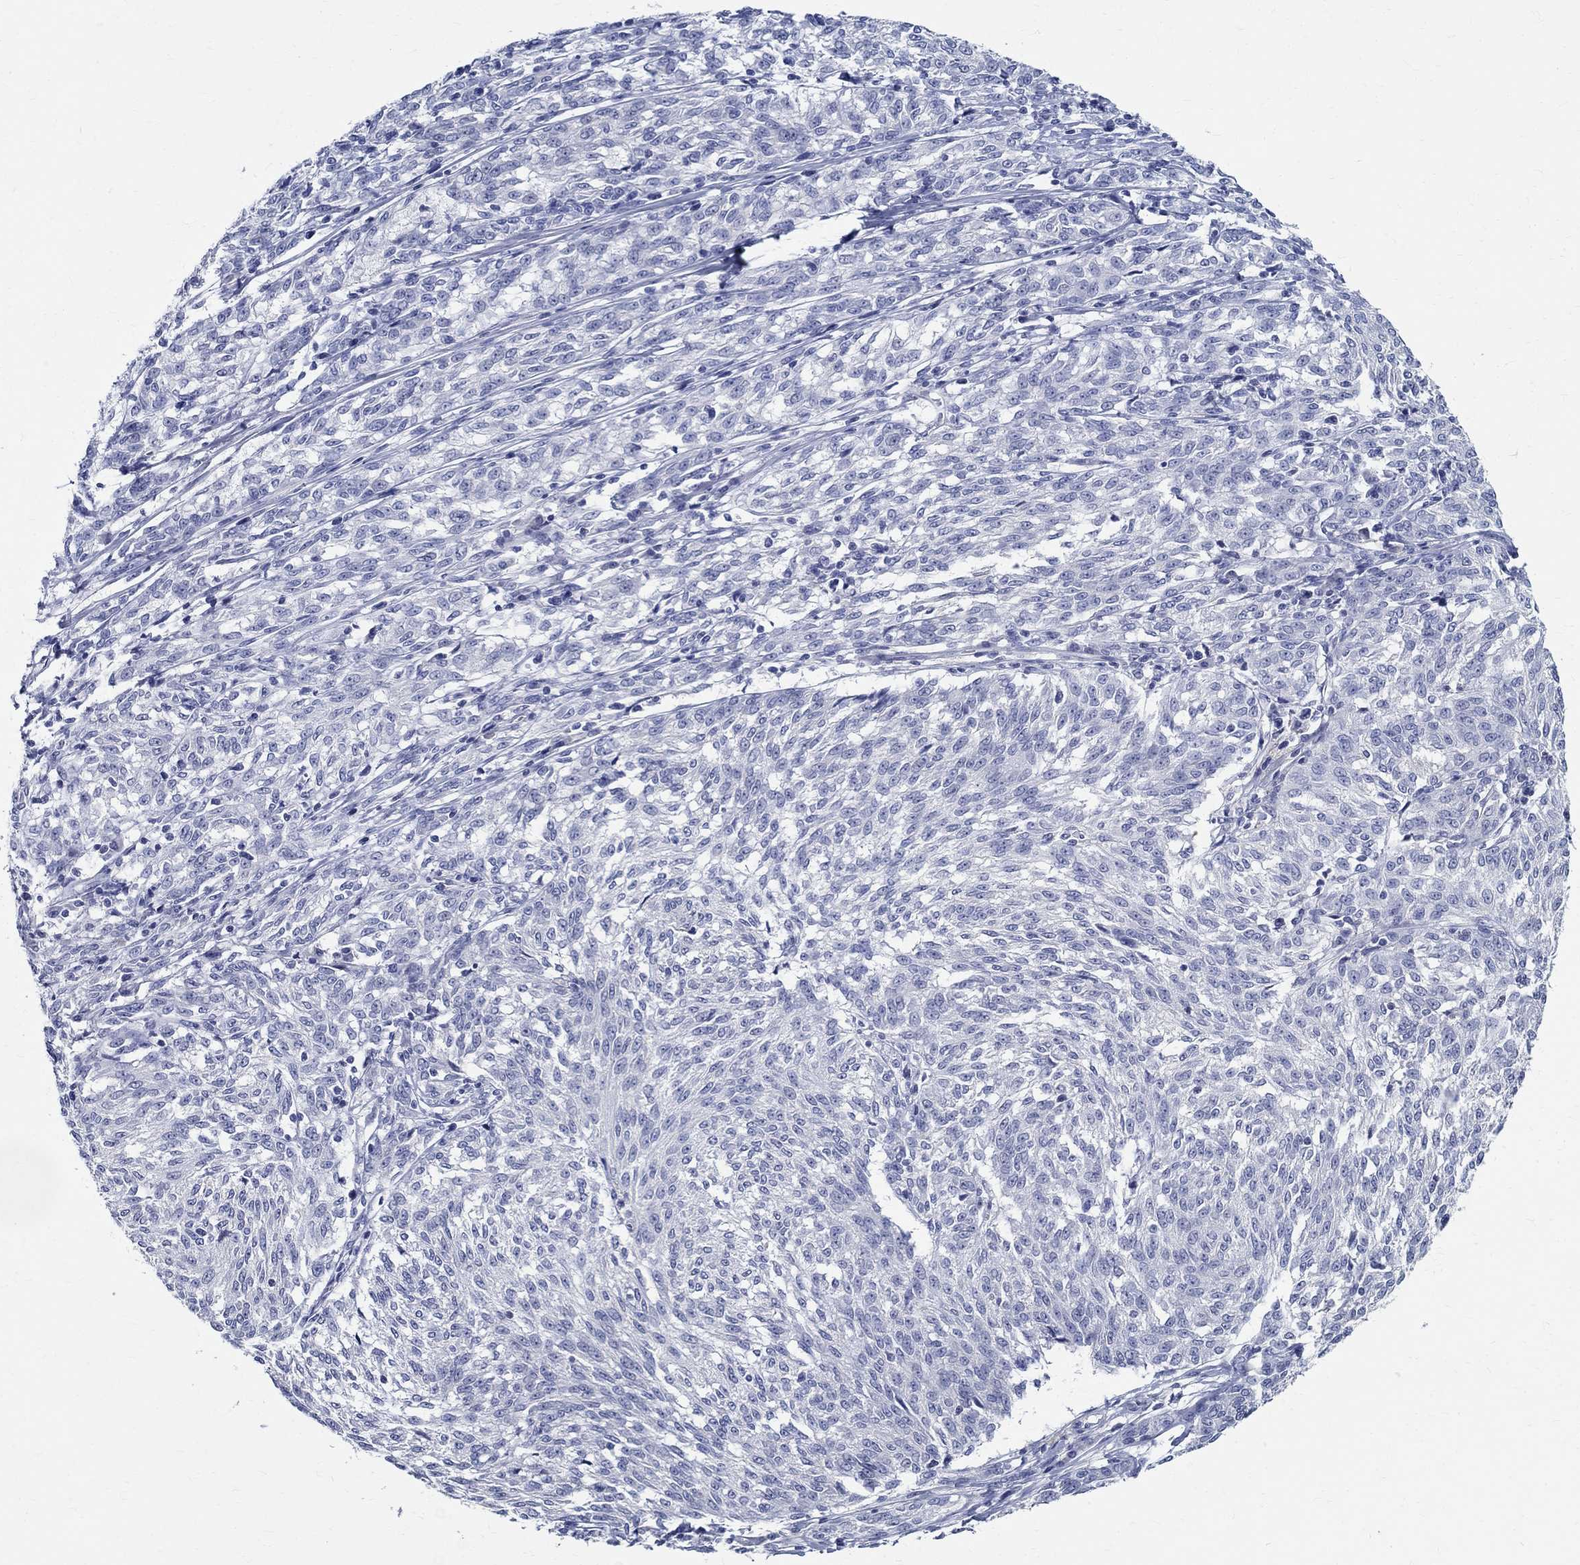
{"staining": {"intensity": "negative", "quantity": "none", "location": "none"}, "tissue": "melanoma", "cell_type": "Tumor cells", "image_type": "cancer", "snomed": [{"axis": "morphology", "description": "Malignant melanoma, NOS"}, {"axis": "topography", "description": "Skin"}], "caption": "There is no significant expression in tumor cells of malignant melanoma.", "gene": "CETN1", "patient": {"sex": "female", "age": 72}}